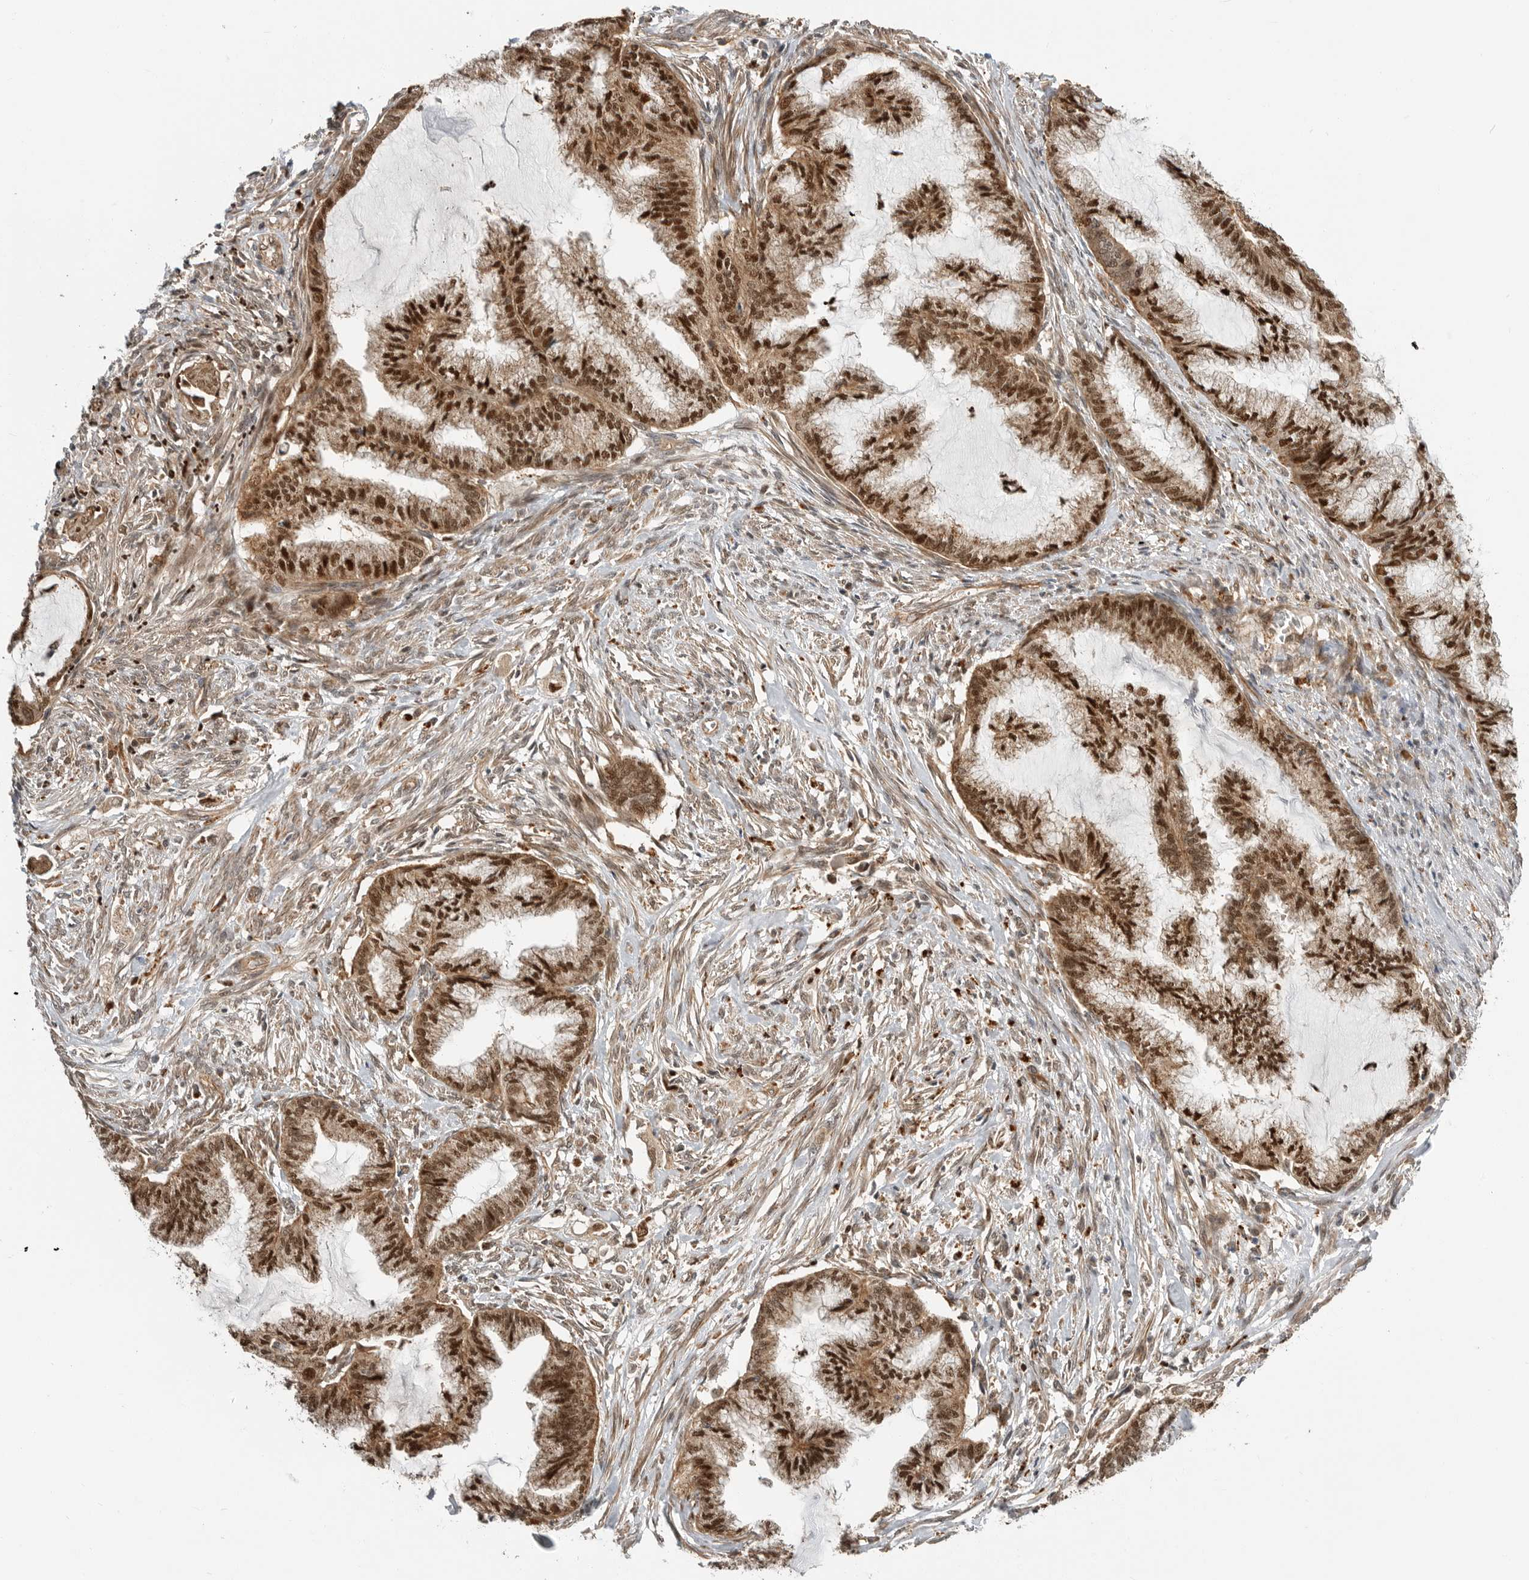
{"staining": {"intensity": "strong", "quantity": ">75%", "location": "cytoplasmic/membranous,nuclear"}, "tissue": "endometrial cancer", "cell_type": "Tumor cells", "image_type": "cancer", "snomed": [{"axis": "morphology", "description": "Adenocarcinoma, NOS"}, {"axis": "topography", "description": "Endometrium"}], "caption": "Adenocarcinoma (endometrial) was stained to show a protein in brown. There is high levels of strong cytoplasmic/membranous and nuclear staining in approximately >75% of tumor cells.", "gene": "STRAP", "patient": {"sex": "female", "age": 86}}